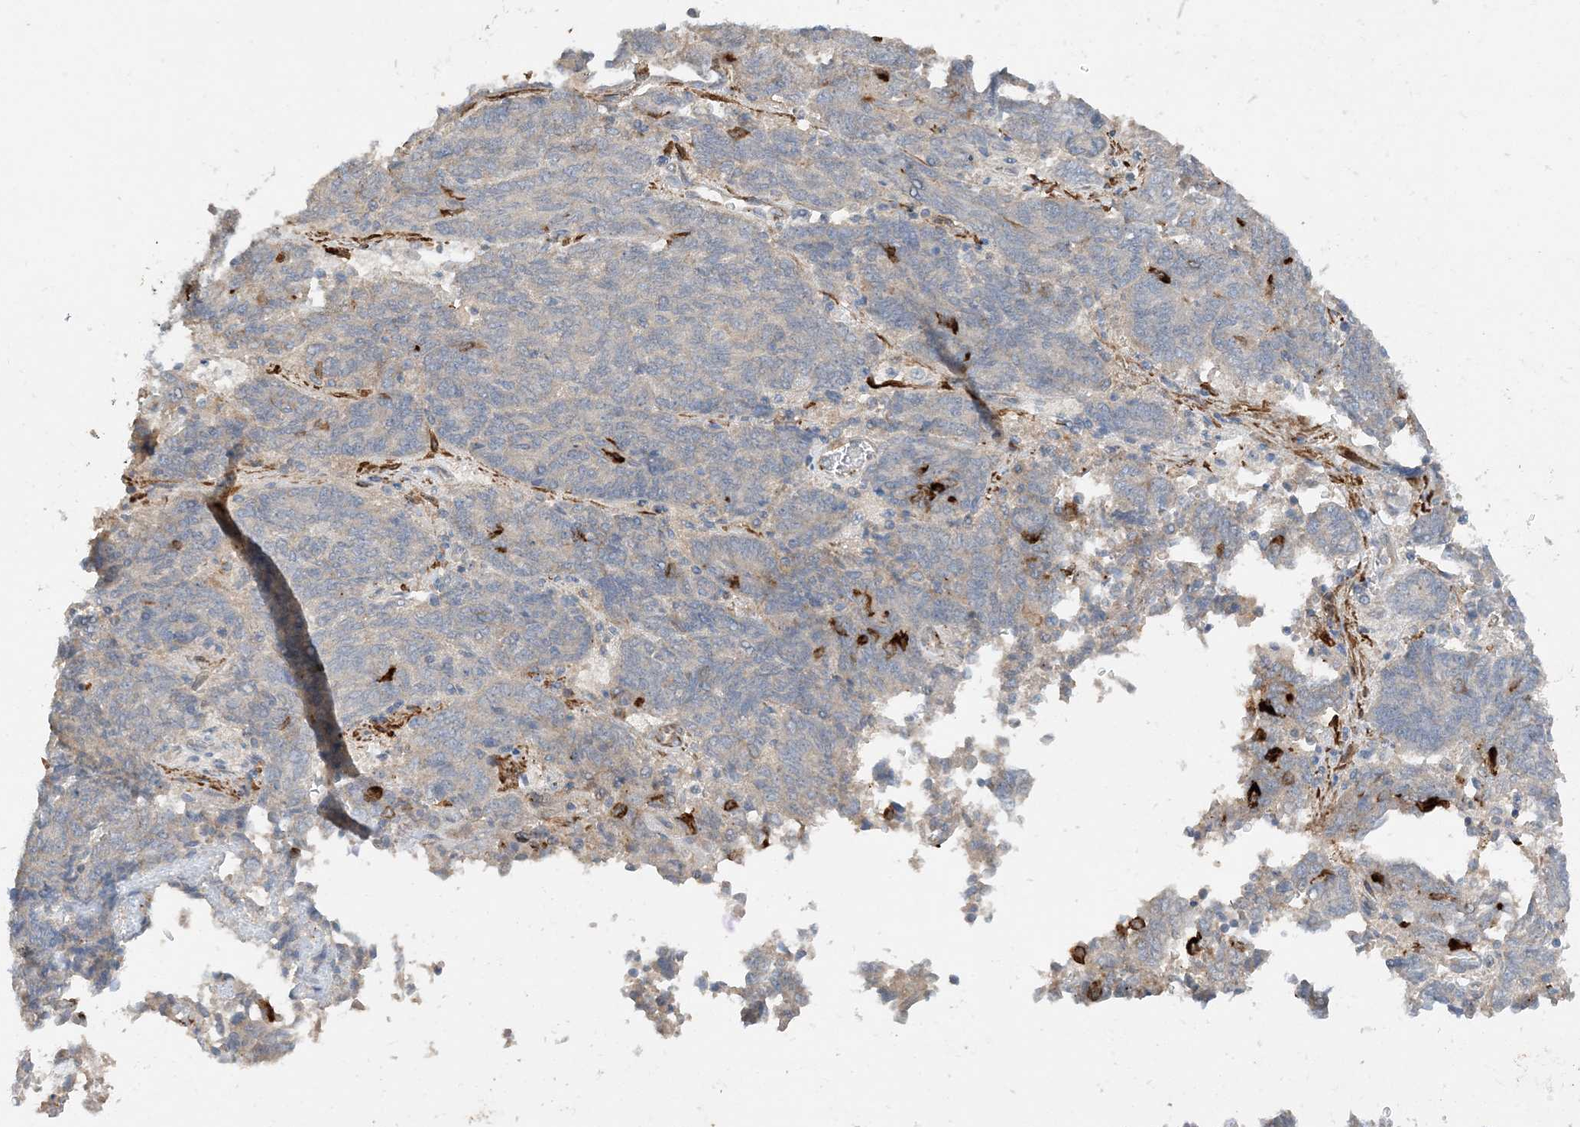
{"staining": {"intensity": "weak", "quantity": "<25%", "location": "cytoplasmic/membranous"}, "tissue": "endometrial cancer", "cell_type": "Tumor cells", "image_type": "cancer", "snomed": [{"axis": "morphology", "description": "Adenocarcinoma, NOS"}, {"axis": "topography", "description": "Endometrium"}], "caption": "DAB (3,3'-diaminobenzidine) immunohistochemical staining of adenocarcinoma (endometrial) demonstrates no significant expression in tumor cells.", "gene": "KIFBP", "patient": {"sex": "female", "age": 80}}